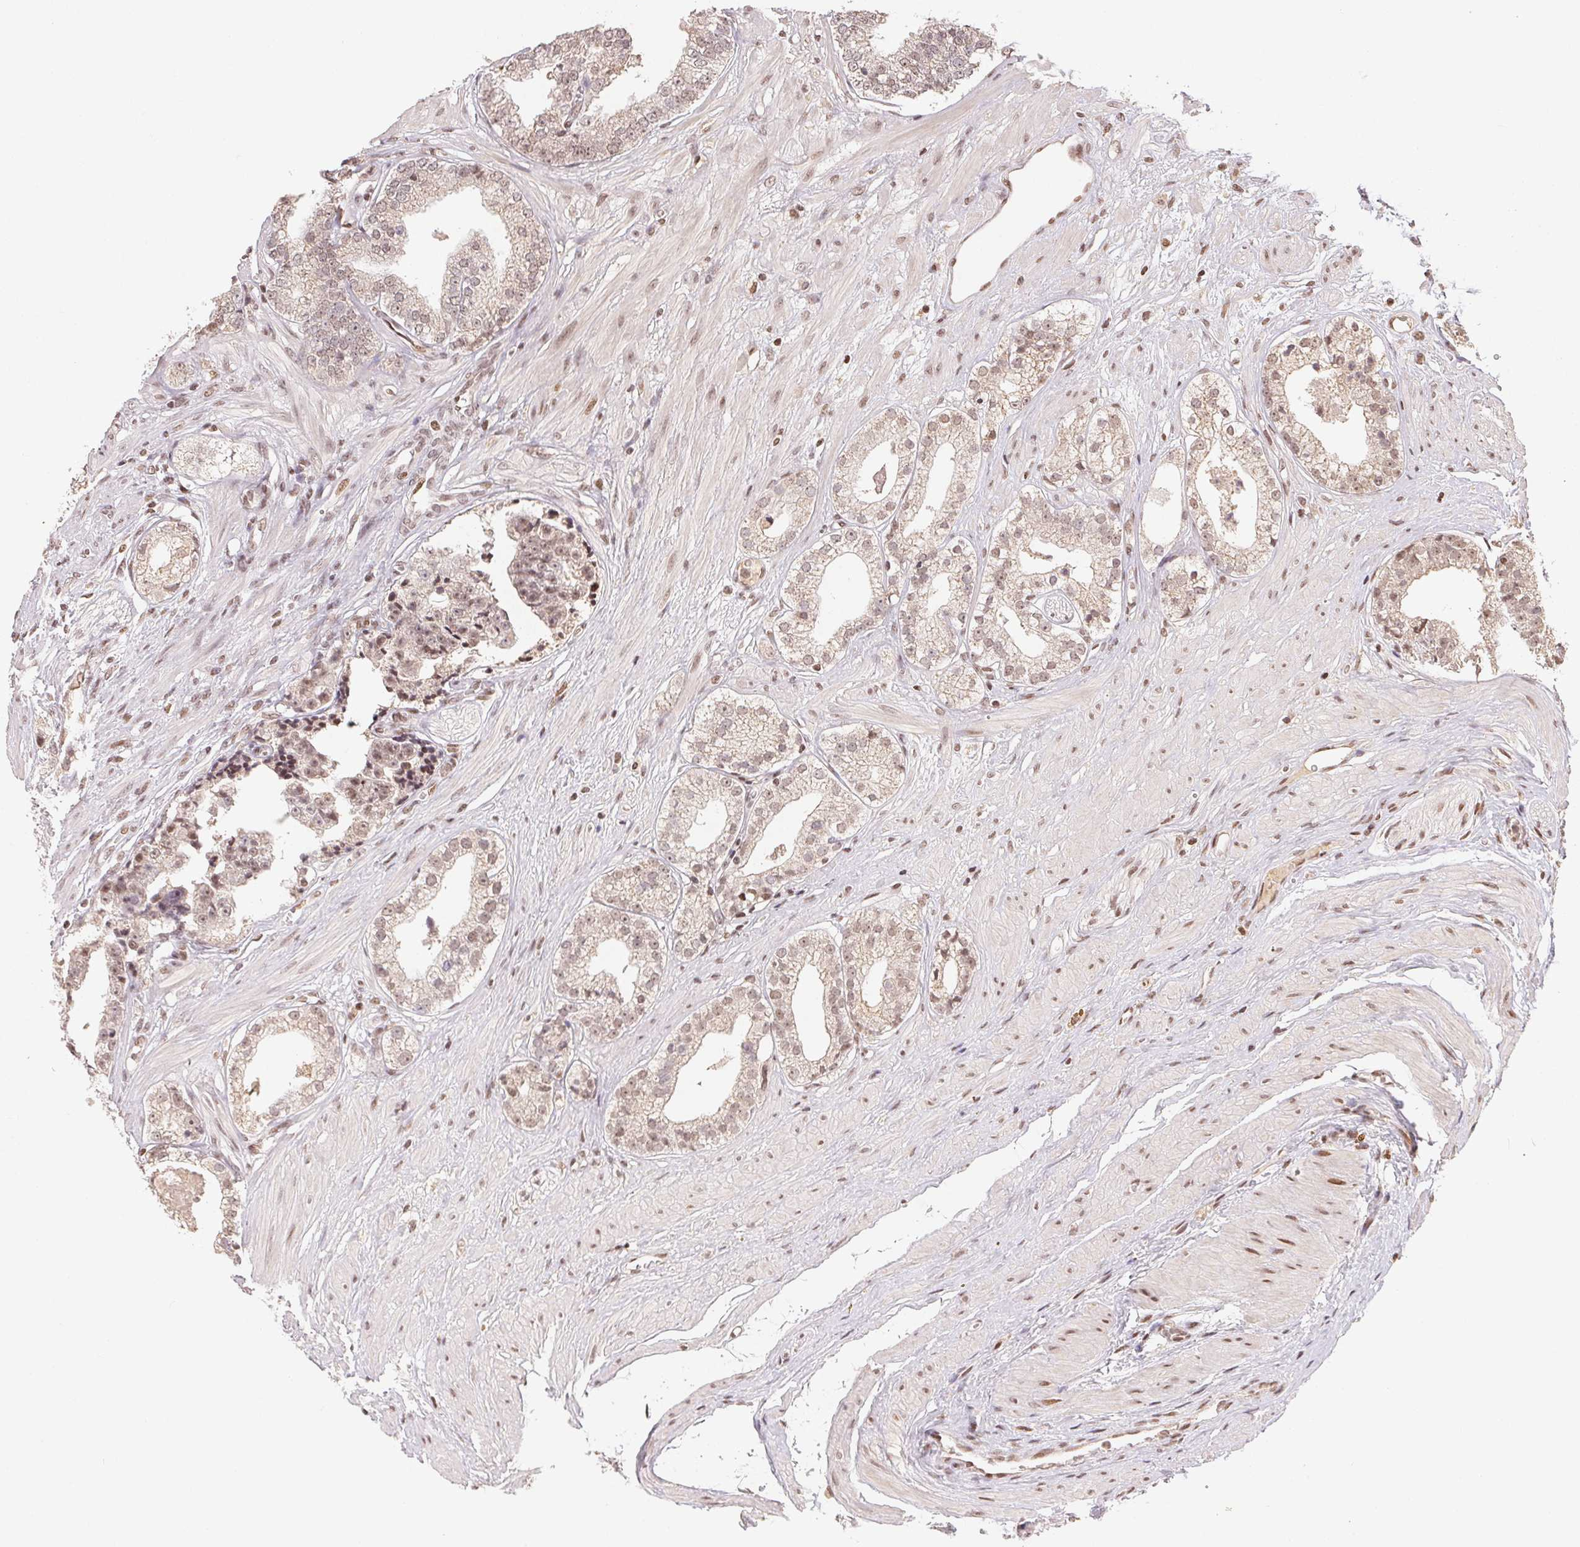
{"staining": {"intensity": "weak", "quantity": ">75%", "location": "cytoplasmic/membranous,nuclear"}, "tissue": "prostate cancer", "cell_type": "Tumor cells", "image_type": "cancer", "snomed": [{"axis": "morphology", "description": "Adenocarcinoma, Low grade"}, {"axis": "topography", "description": "Prostate"}], "caption": "Brown immunohistochemical staining in human prostate cancer demonstrates weak cytoplasmic/membranous and nuclear expression in about >75% of tumor cells. The staining is performed using DAB (3,3'-diaminobenzidine) brown chromogen to label protein expression. The nuclei are counter-stained blue using hematoxylin.", "gene": "MAPKAPK2", "patient": {"sex": "male", "age": 60}}